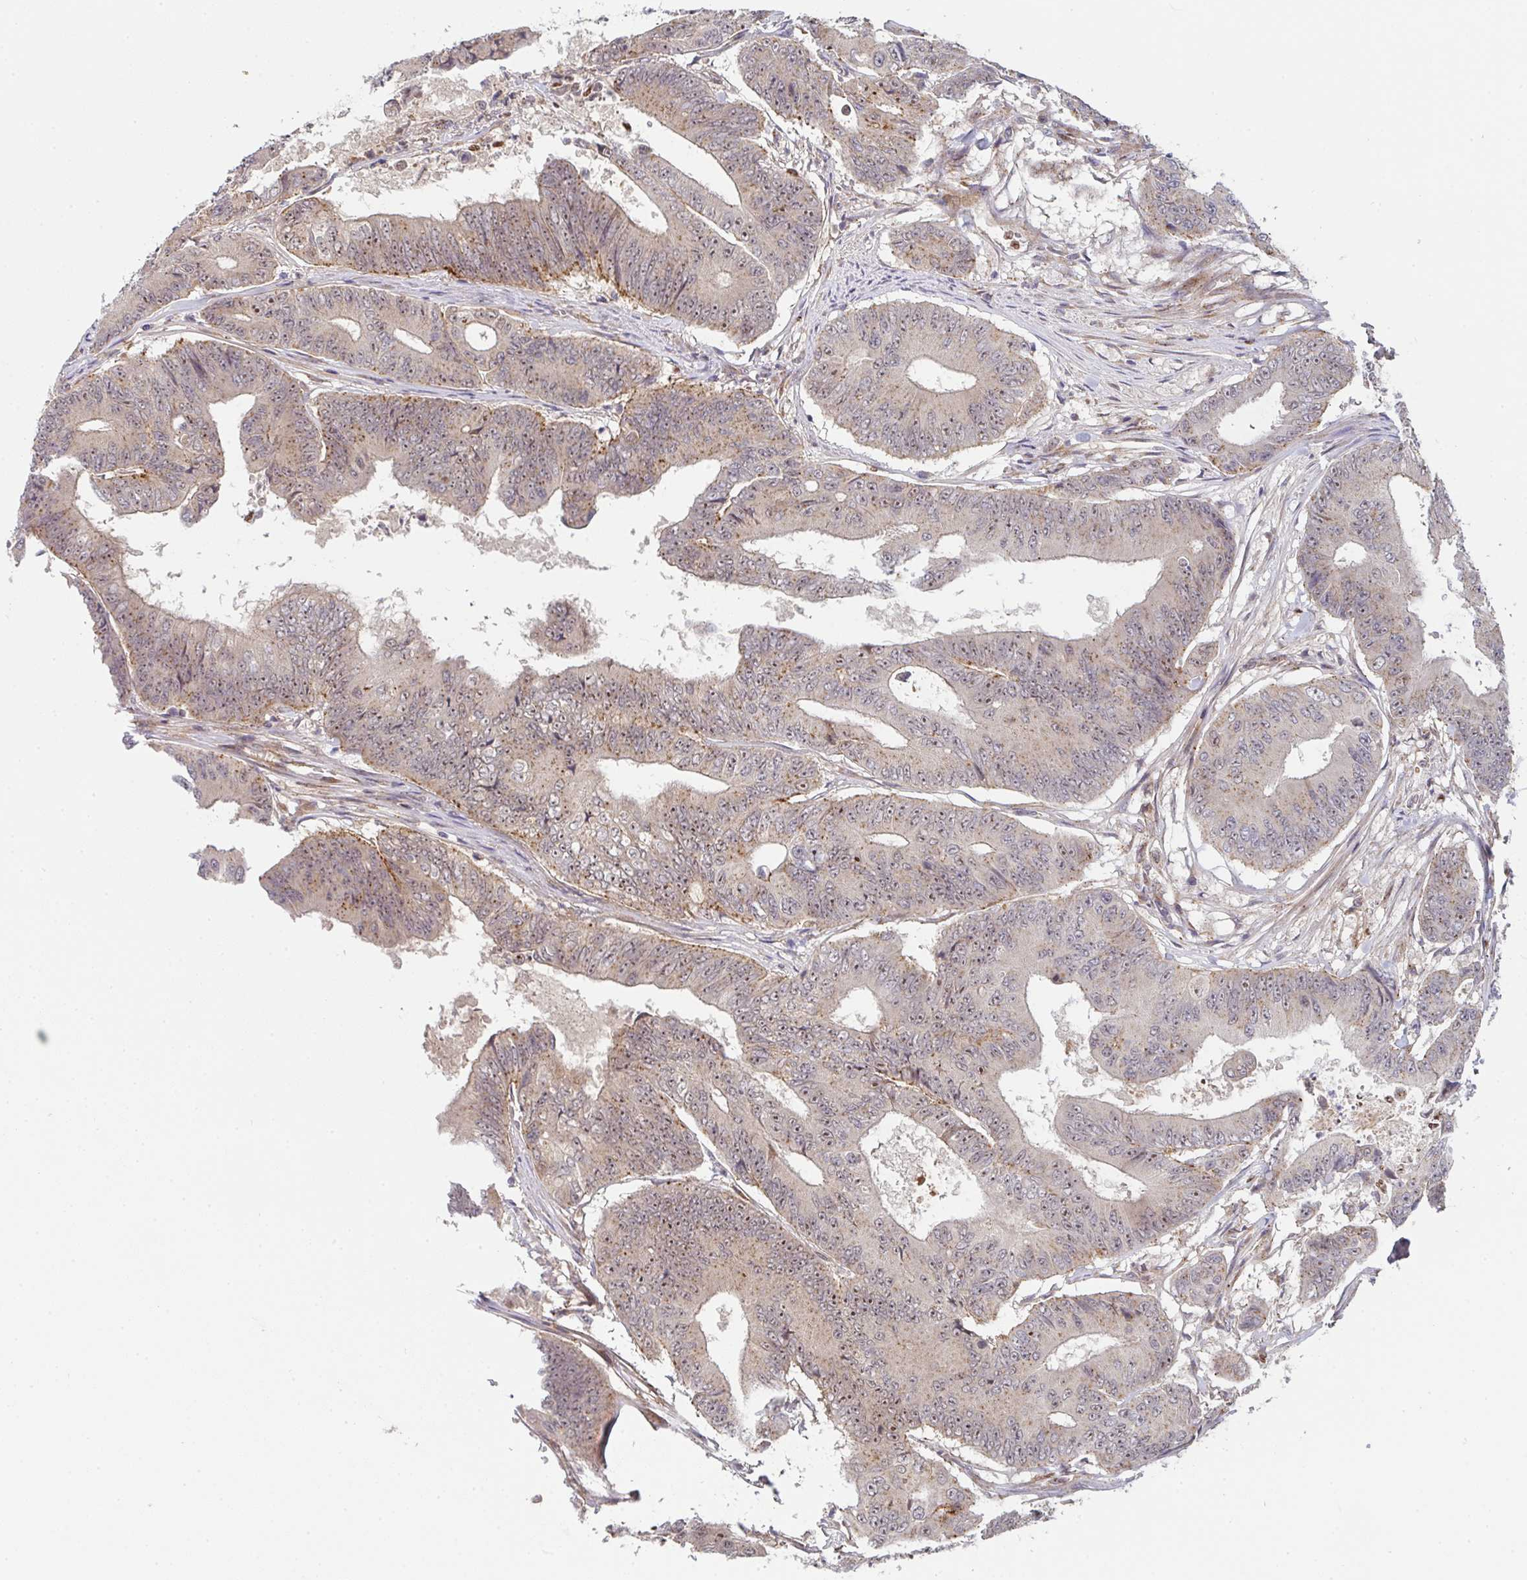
{"staining": {"intensity": "moderate", "quantity": ">75%", "location": "cytoplasmic/membranous,nuclear"}, "tissue": "colorectal cancer", "cell_type": "Tumor cells", "image_type": "cancer", "snomed": [{"axis": "morphology", "description": "Adenocarcinoma, NOS"}, {"axis": "topography", "description": "Colon"}], "caption": "This image demonstrates IHC staining of human colorectal cancer (adenocarcinoma), with medium moderate cytoplasmic/membranous and nuclear staining in approximately >75% of tumor cells.", "gene": "SIMC1", "patient": {"sex": "female", "age": 48}}